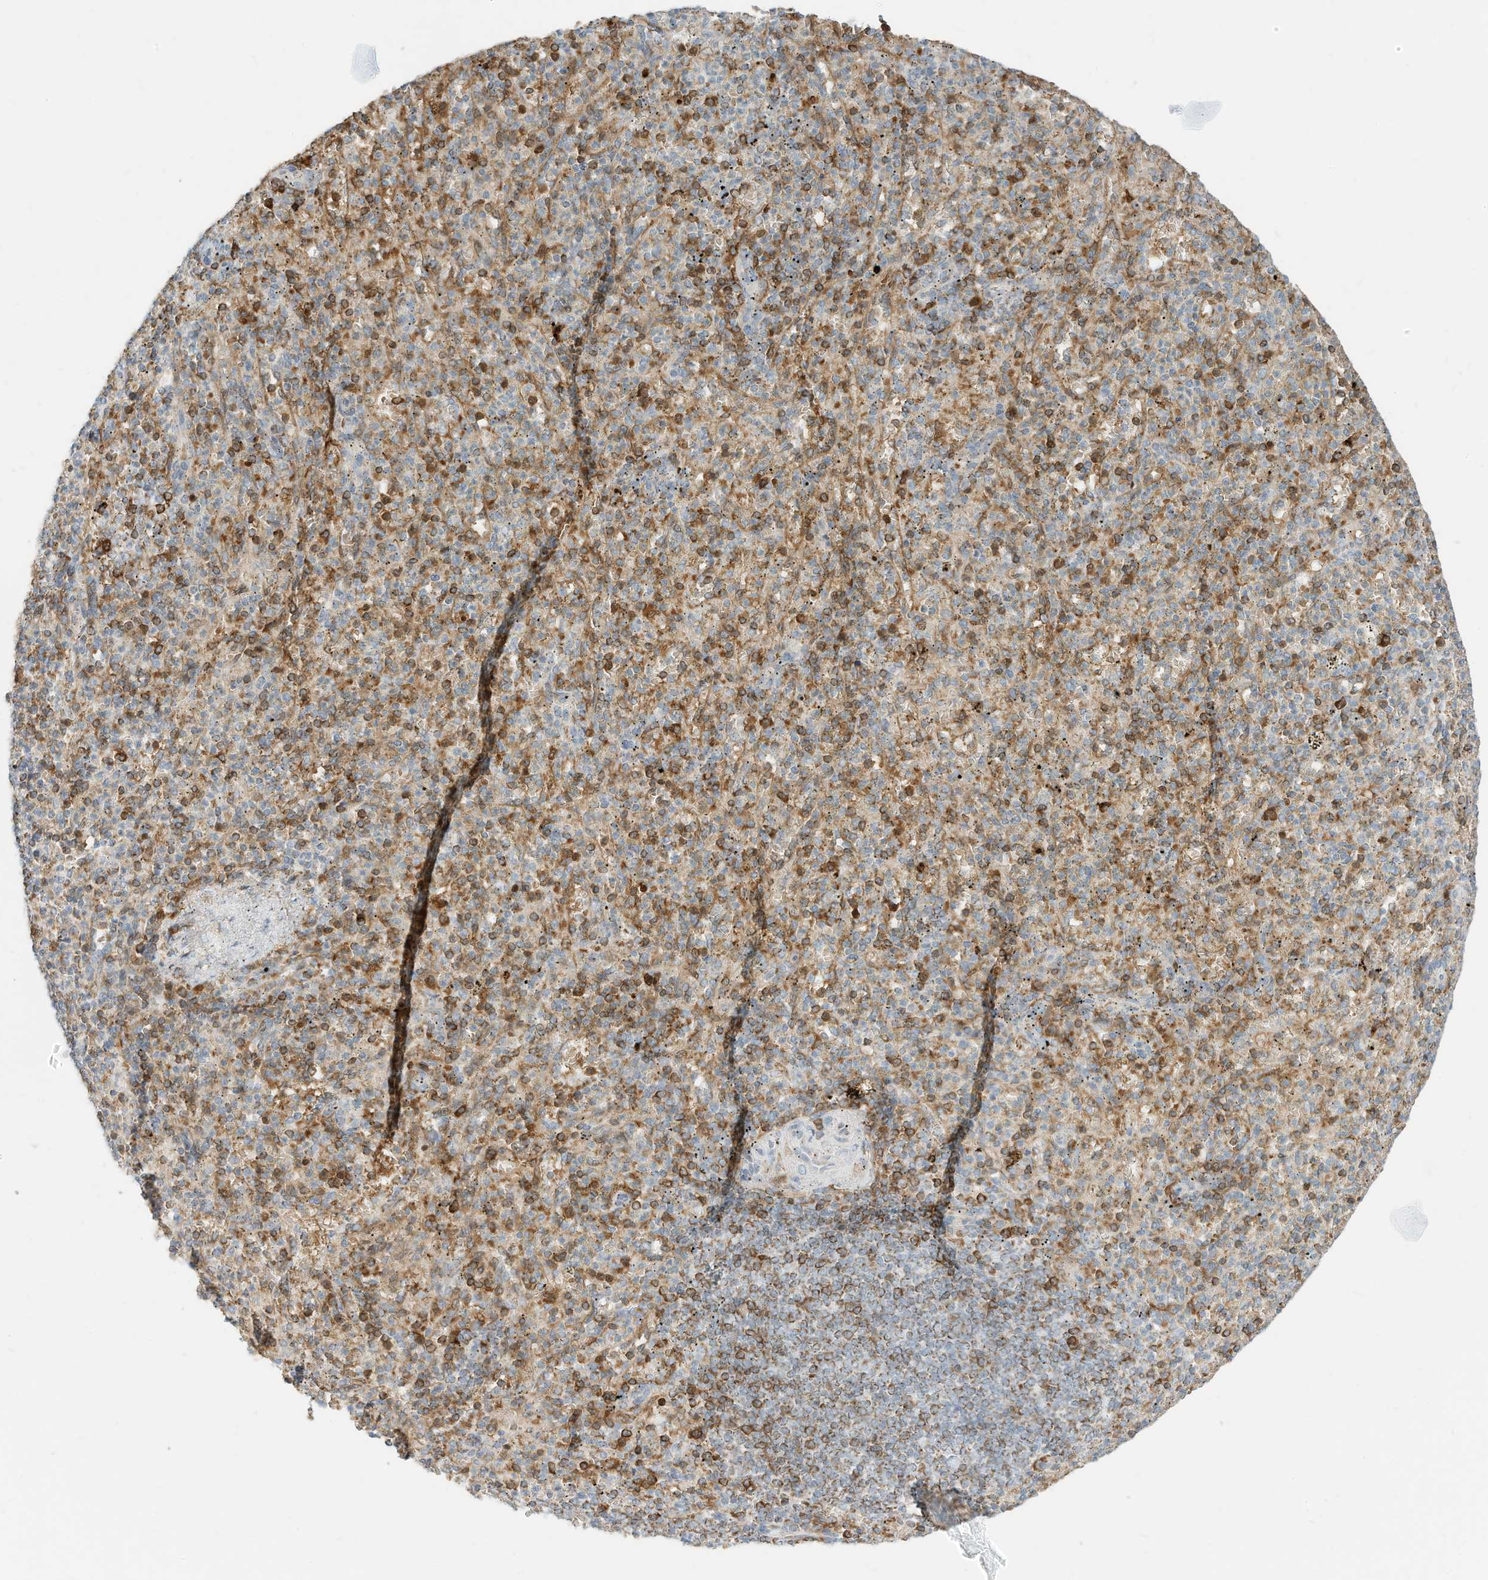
{"staining": {"intensity": "moderate", "quantity": "25%-75%", "location": "cytoplasmic/membranous"}, "tissue": "spleen", "cell_type": "Cells in red pulp", "image_type": "normal", "snomed": [{"axis": "morphology", "description": "Normal tissue, NOS"}, {"axis": "topography", "description": "Spleen"}], "caption": "This histopathology image displays normal spleen stained with IHC to label a protein in brown. The cytoplasmic/membranous of cells in red pulp show moderate positivity for the protein. Nuclei are counter-stained blue.", "gene": "MTUS2", "patient": {"sex": "female", "age": 74}}